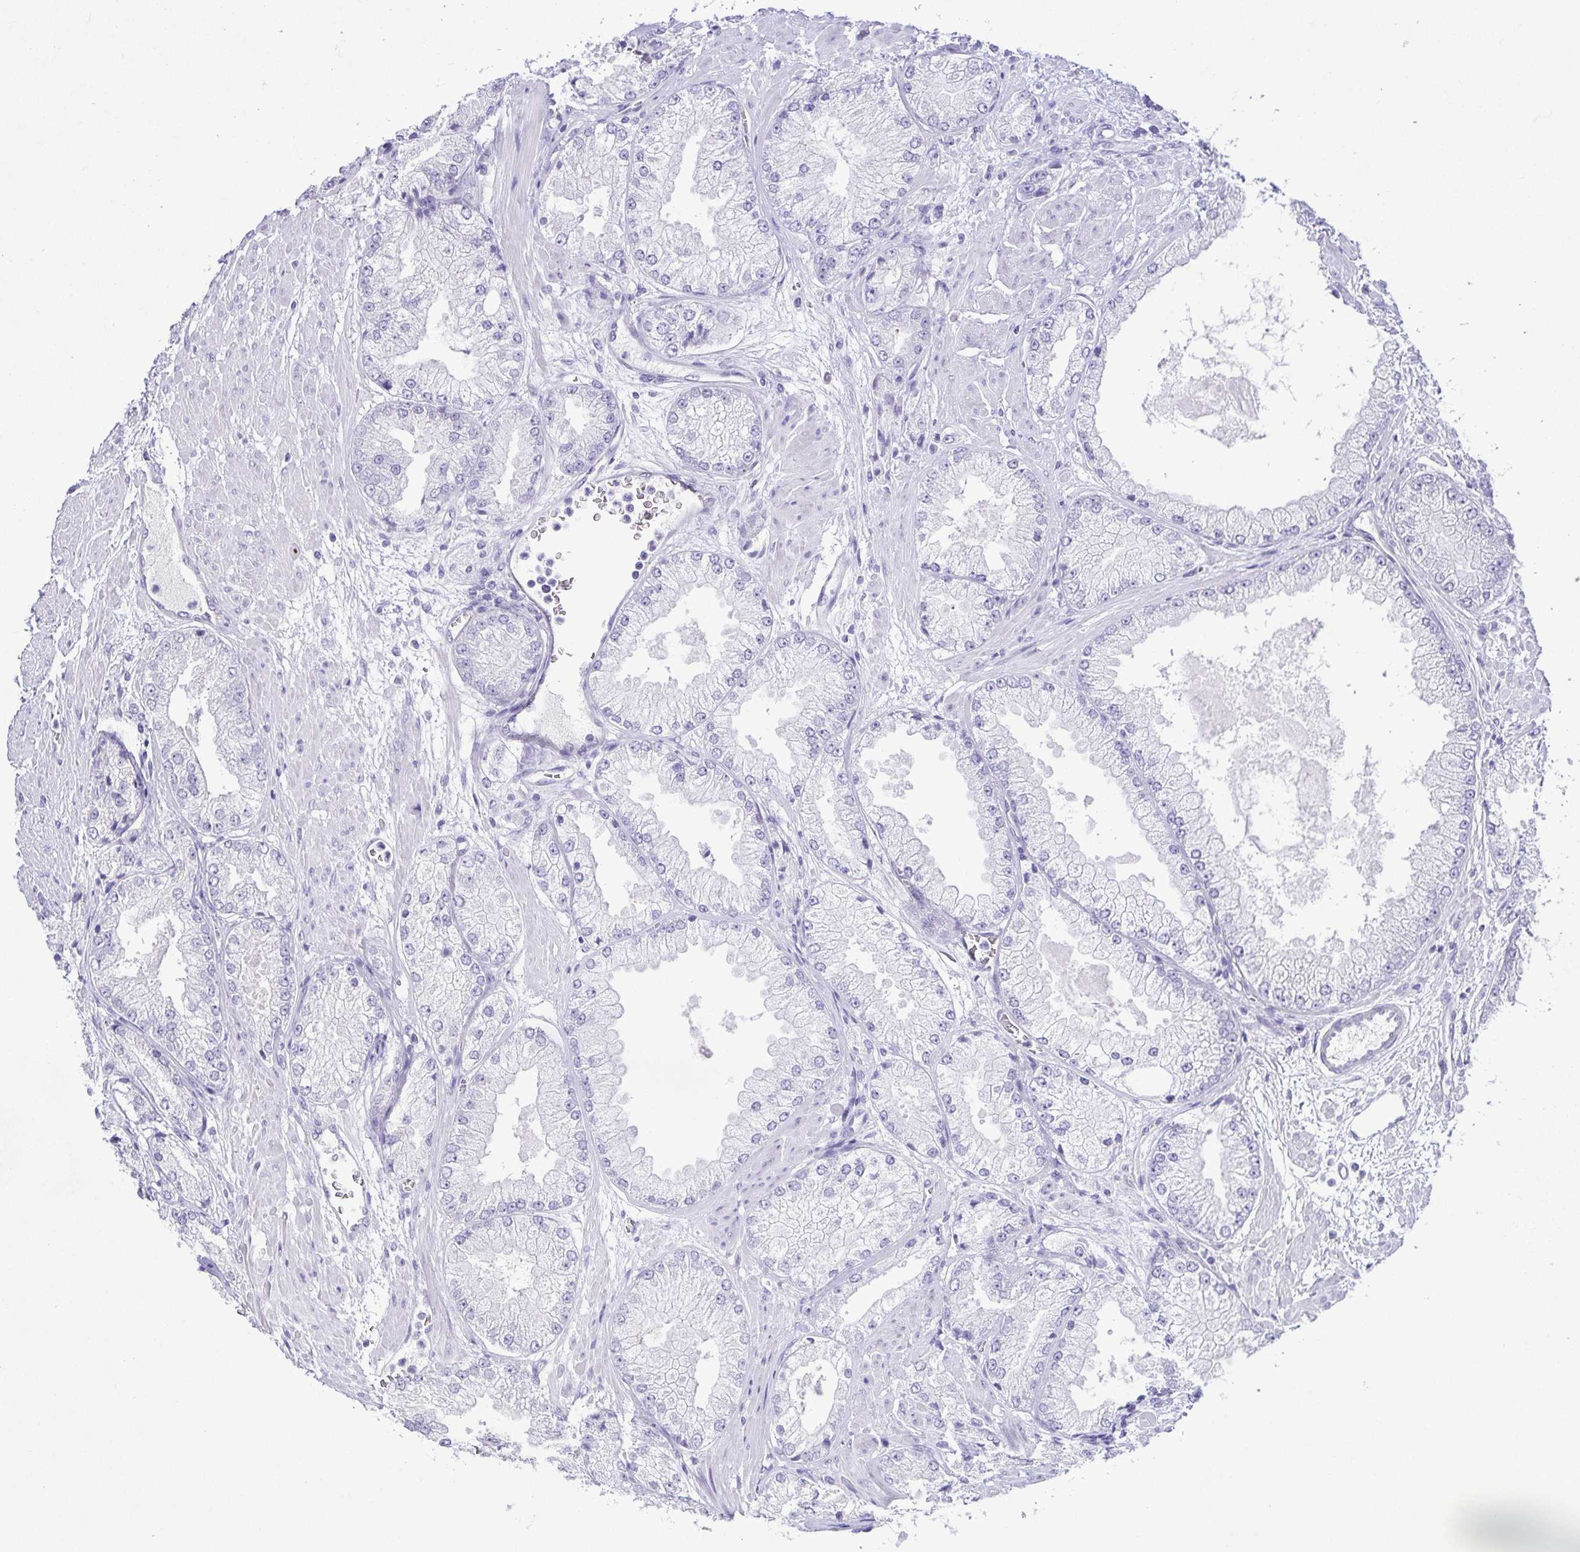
{"staining": {"intensity": "negative", "quantity": "none", "location": "none"}, "tissue": "prostate cancer", "cell_type": "Tumor cells", "image_type": "cancer", "snomed": [{"axis": "morphology", "description": "Adenocarcinoma, High grade"}, {"axis": "topography", "description": "Prostate"}], "caption": "A high-resolution photomicrograph shows IHC staining of prostate cancer (high-grade adenocarcinoma), which displays no significant staining in tumor cells.", "gene": "EPB42", "patient": {"sex": "male", "age": 68}}